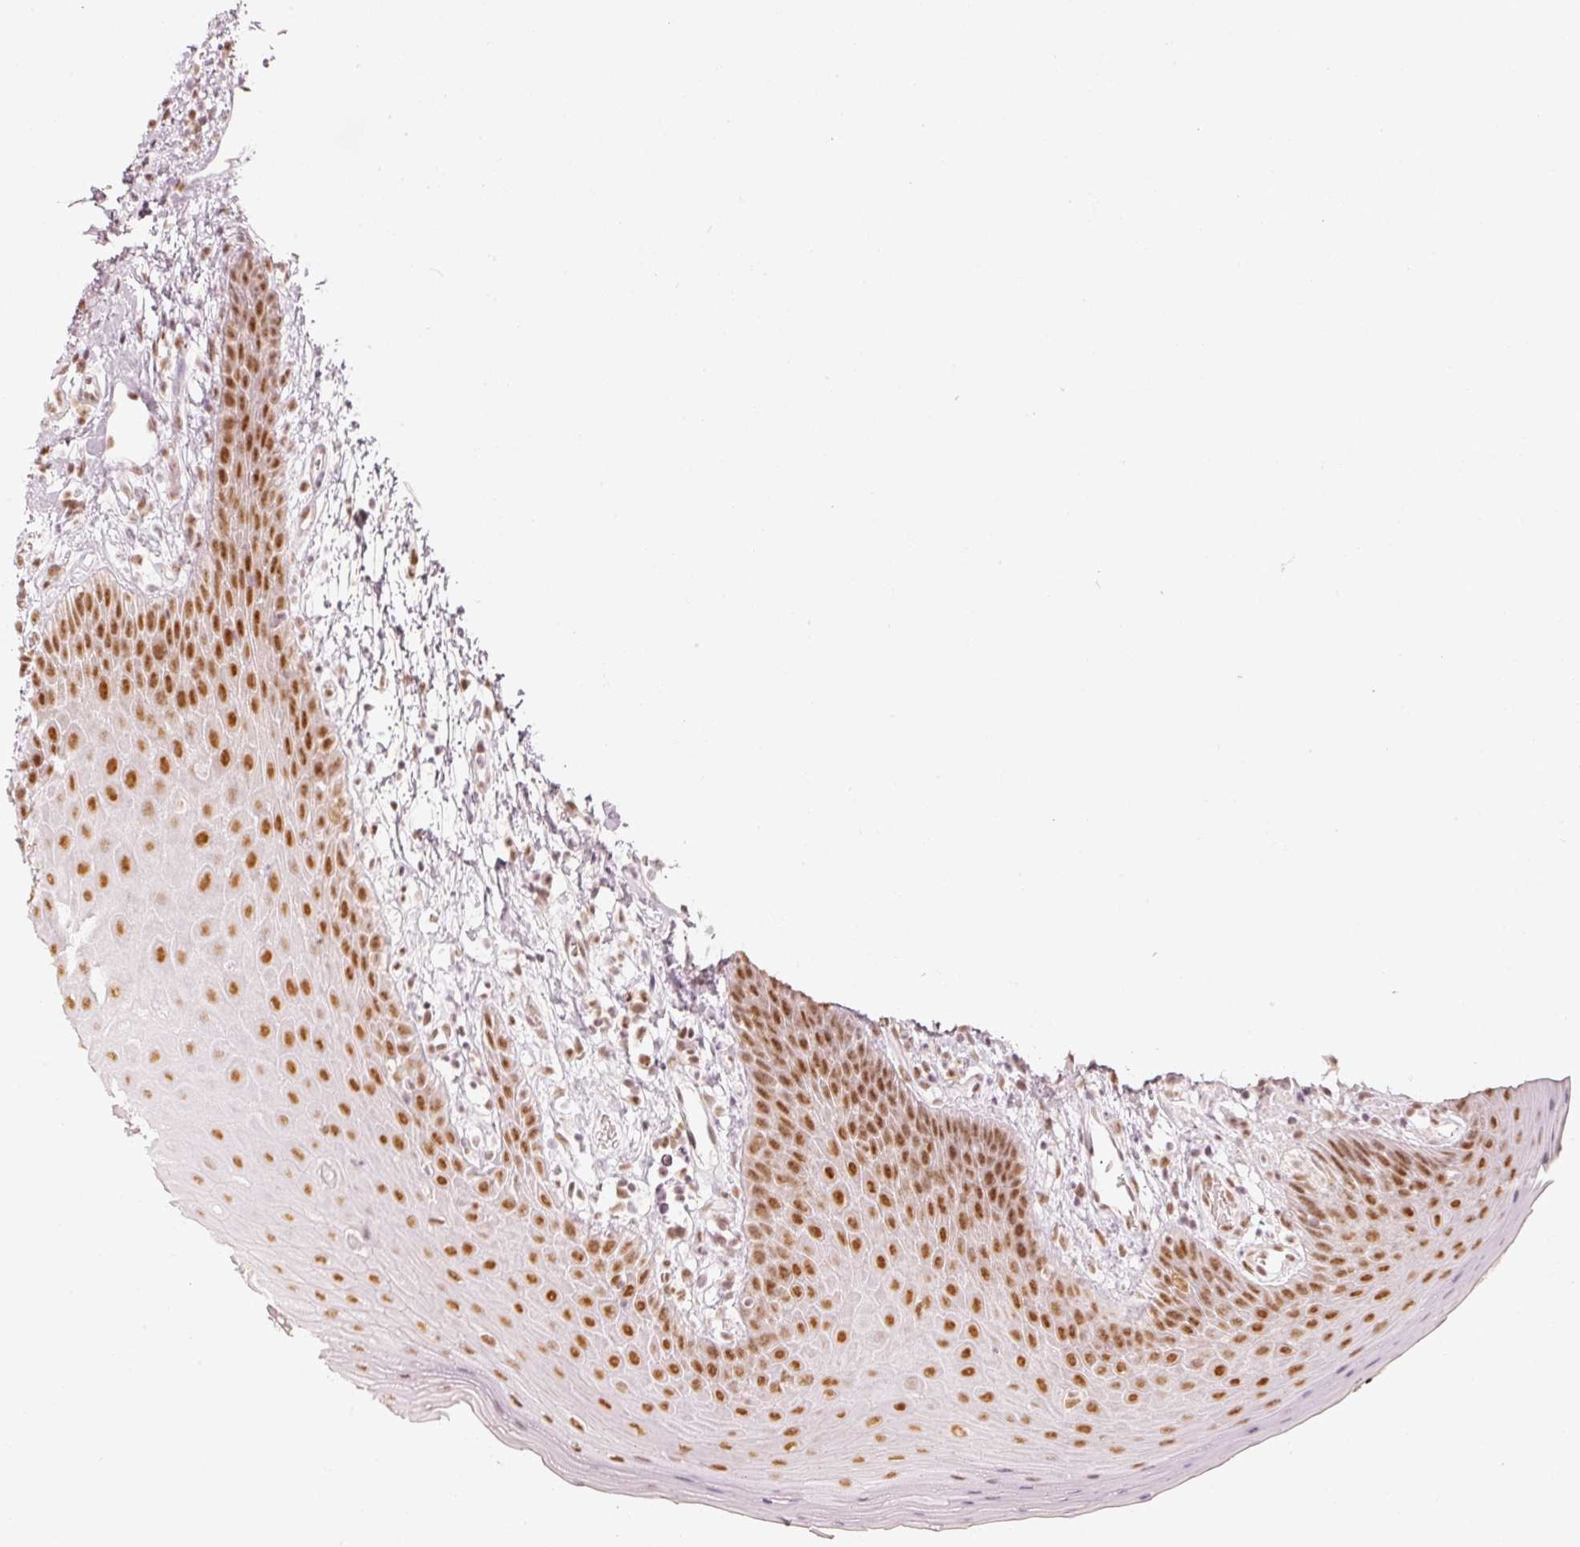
{"staining": {"intensity": "strong", "quantity": ">75%", "location": "nuclear"}, "tissue": "oral mucosa", "cell_type": "Squamous epithelial cells", "image_type": "normal", "snomed": [{"axis": "morphology", "description": "Normal tissue, NOS"}, {"axis": "topography", "description": "Oral tissue"}, {"axis": "topography", "description": "Tounge, NOS"}], "caption": "IHC of normal human oral mucosa reveals high levels of strong nuclear staining in about >75% of squamous epithelial cells.", "gene": "PPP1R10", "patient": {"sex": "female", "age": 59}}